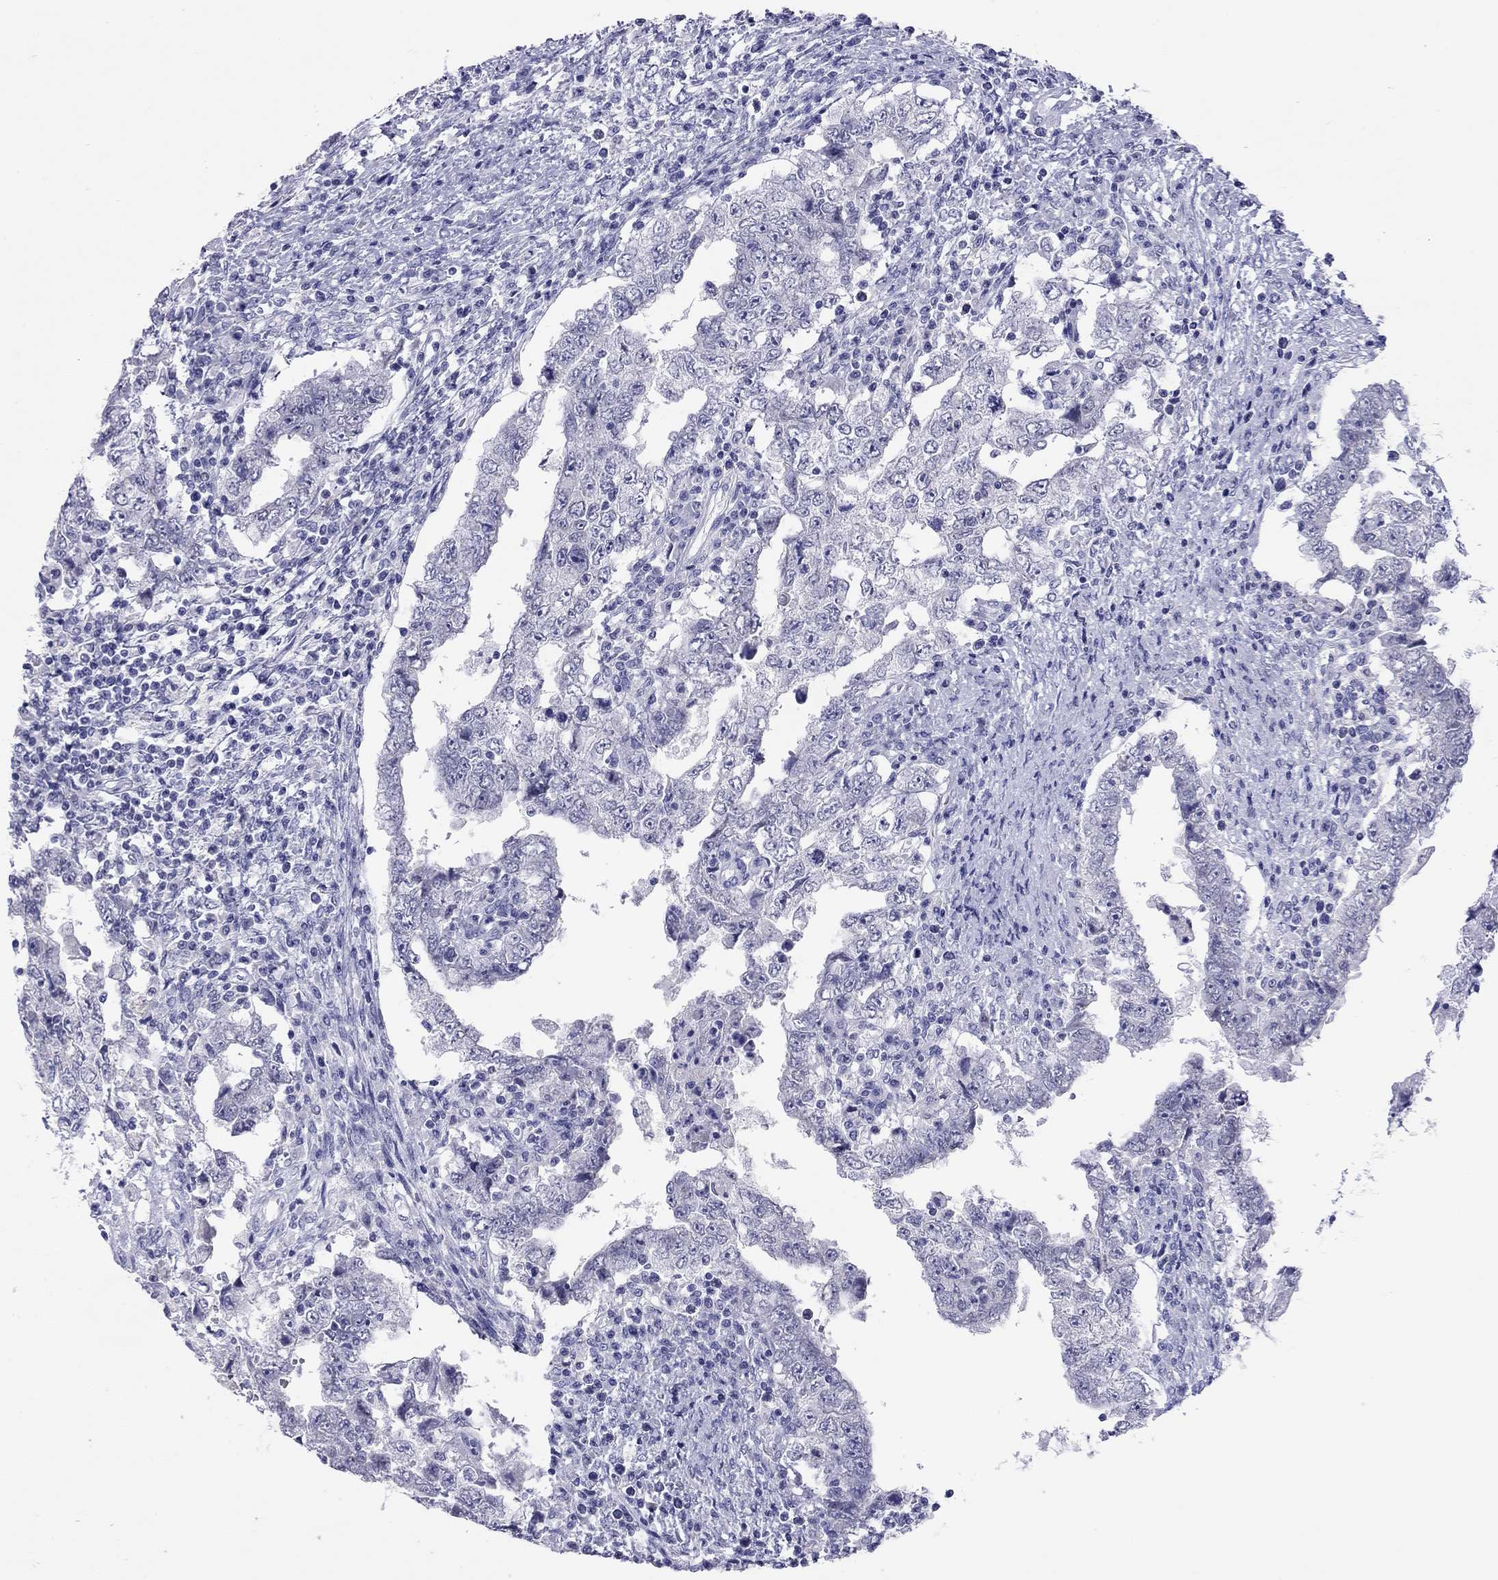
{"staining": {"intensity": "negative", "quantity": "none", "location": "none"}, "tissue": "testis cancer", "cell_type": "Tumor cells", "image_type": "cancer", "snomed": [{"axis": "morphology", "description": "Carcinoma, Embryonal, NOS"}, {"axis": "topography", "description": "Testis"}], "caption": "There is no significant staining in tumor cells of embryonal carcinoma (testis). (DAB immunohistochemistry visualized using brightfield microscopy, high magnification).", "gene": "ARMC12", "patient": {"sex": "male", "age": 26}}